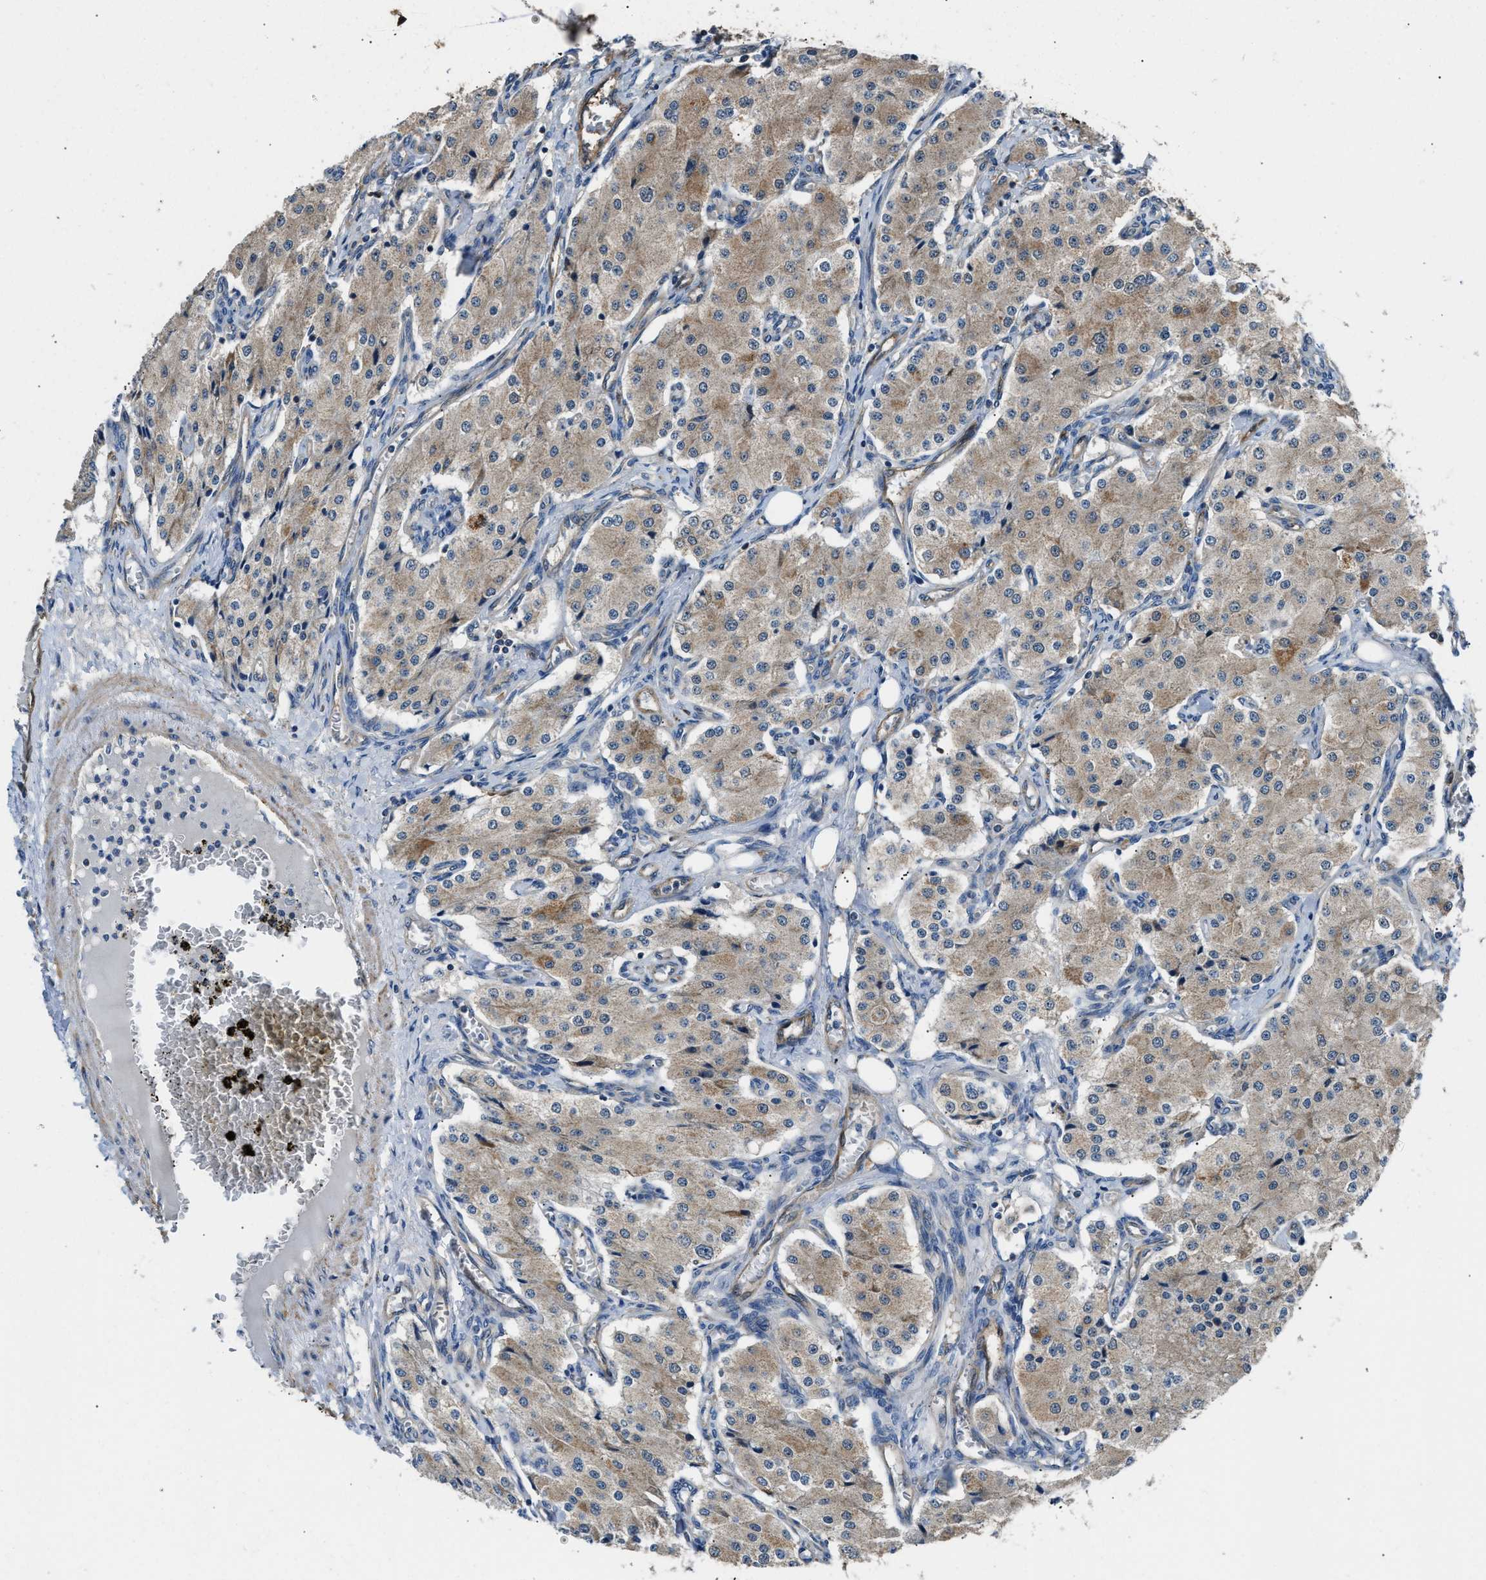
{"staining": {"intensity": "weak", "quantity": "25%-75%", "location": "cytoplasmic/membranous"}, "tissue": "carcinoid", "cell_type": "Tumor cells", "image_type": "cancer", "snomed": [{"axis": "morphology", "description": "Carcinoid, malignant, NOS"}, {"axis": "topography", "description": "Colon"}], "caption": "The immunohistochemical stain highlights weak cytoplasmic/membranous positivity in tumor cells of carcinoid tissue.", "gene": "PPA1", "patient": {"sex": "female", "age": 52}}